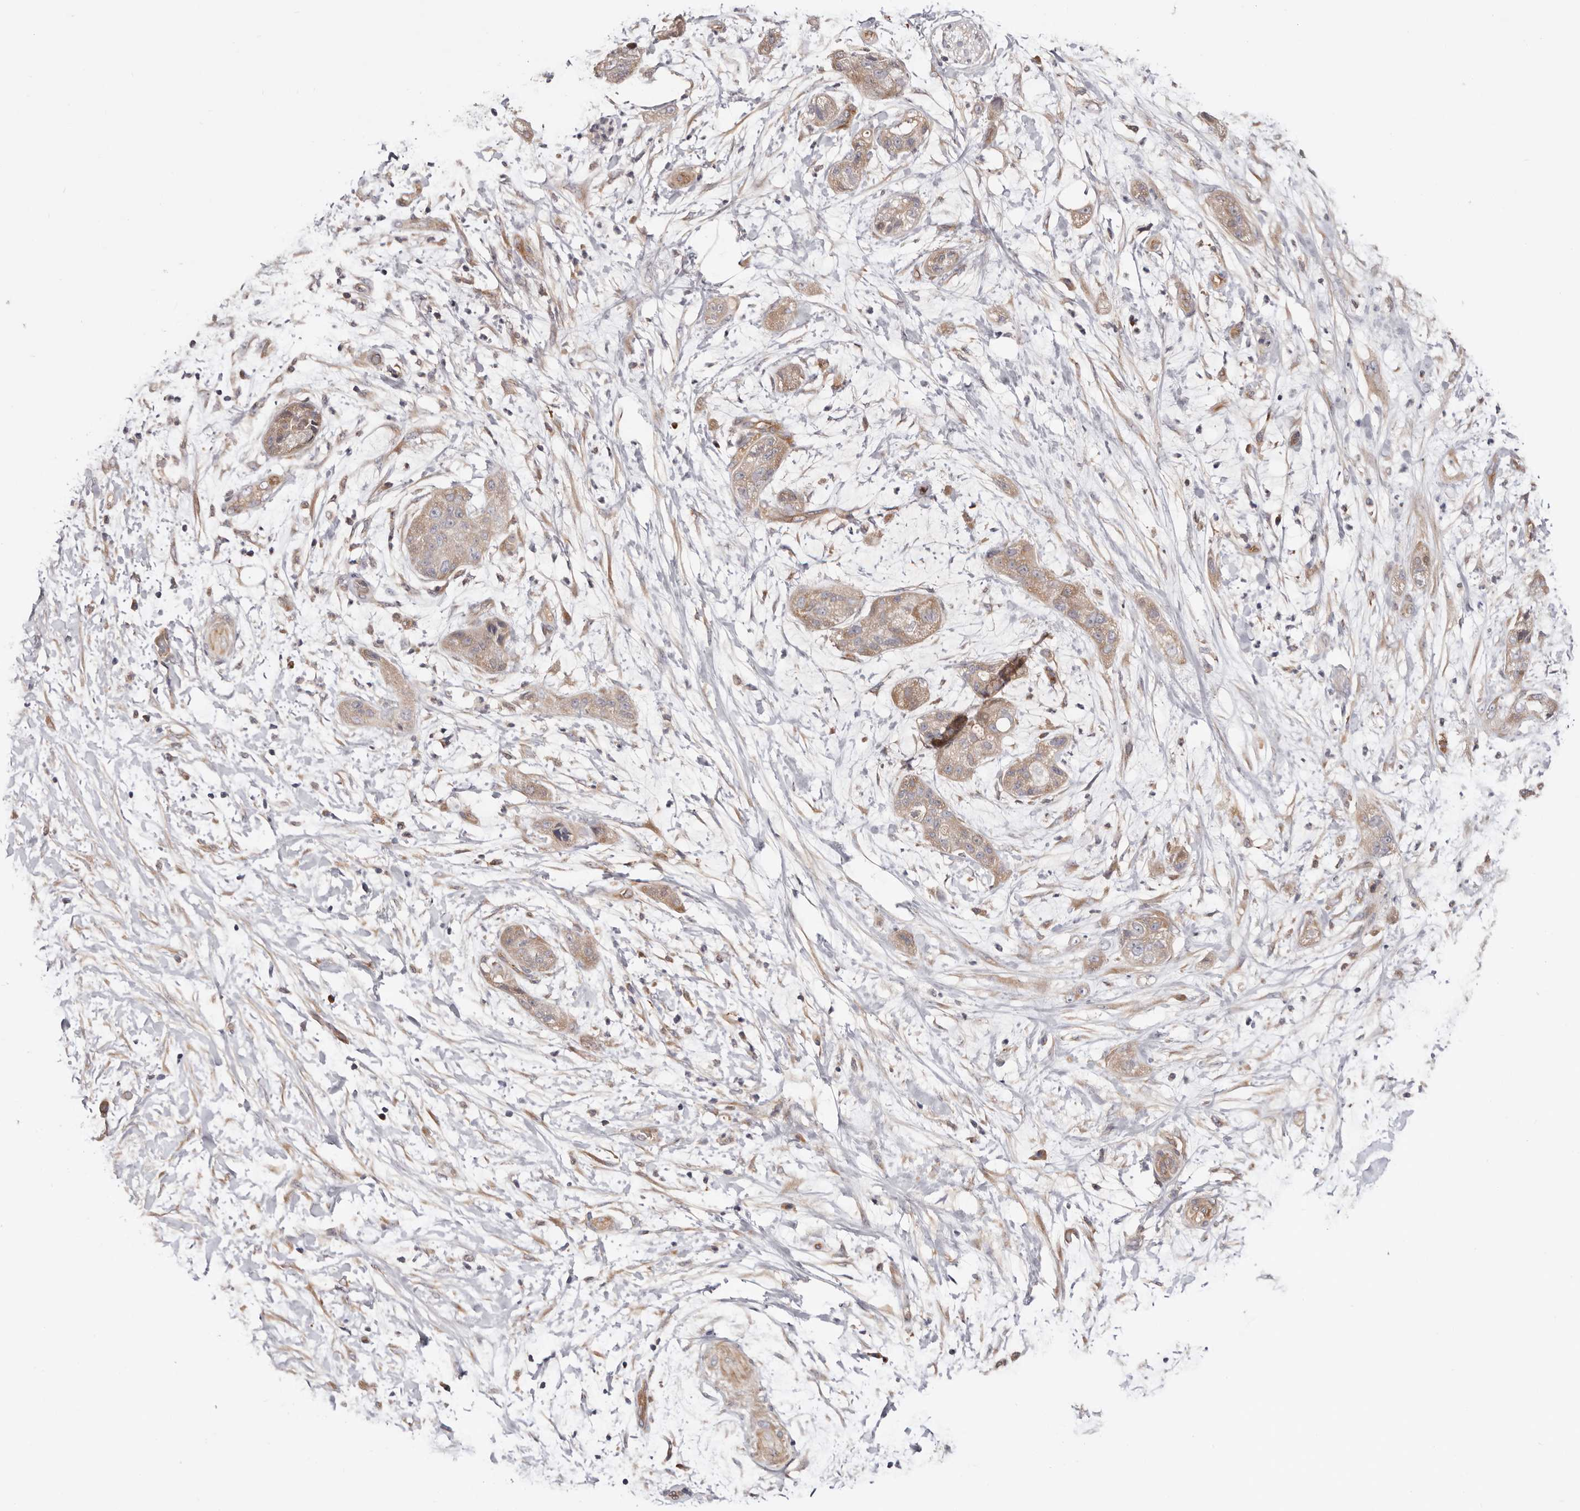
{"staining": {"intensity": "weak", "quantity": "25%-75%", "location": "cytoplasmic/membranous"}, "tissue": "pancreatic cancer", "cell_type": "Tumor cells", "image_type": "cancer", "snomed": [{"axis": "morphology", "description": "Adenocarcinoma, NOS"}, {"axis": "topography", "description": "Pancreas"}], "caption": "This is an image of IHC staining of pancreatic cancer (adenocarcinoma), which shows weak expression in the cytoplasmic/membranous of tumor cells.", "gene": "MACF1", "patient": {"sex": "female", "age": 78}}